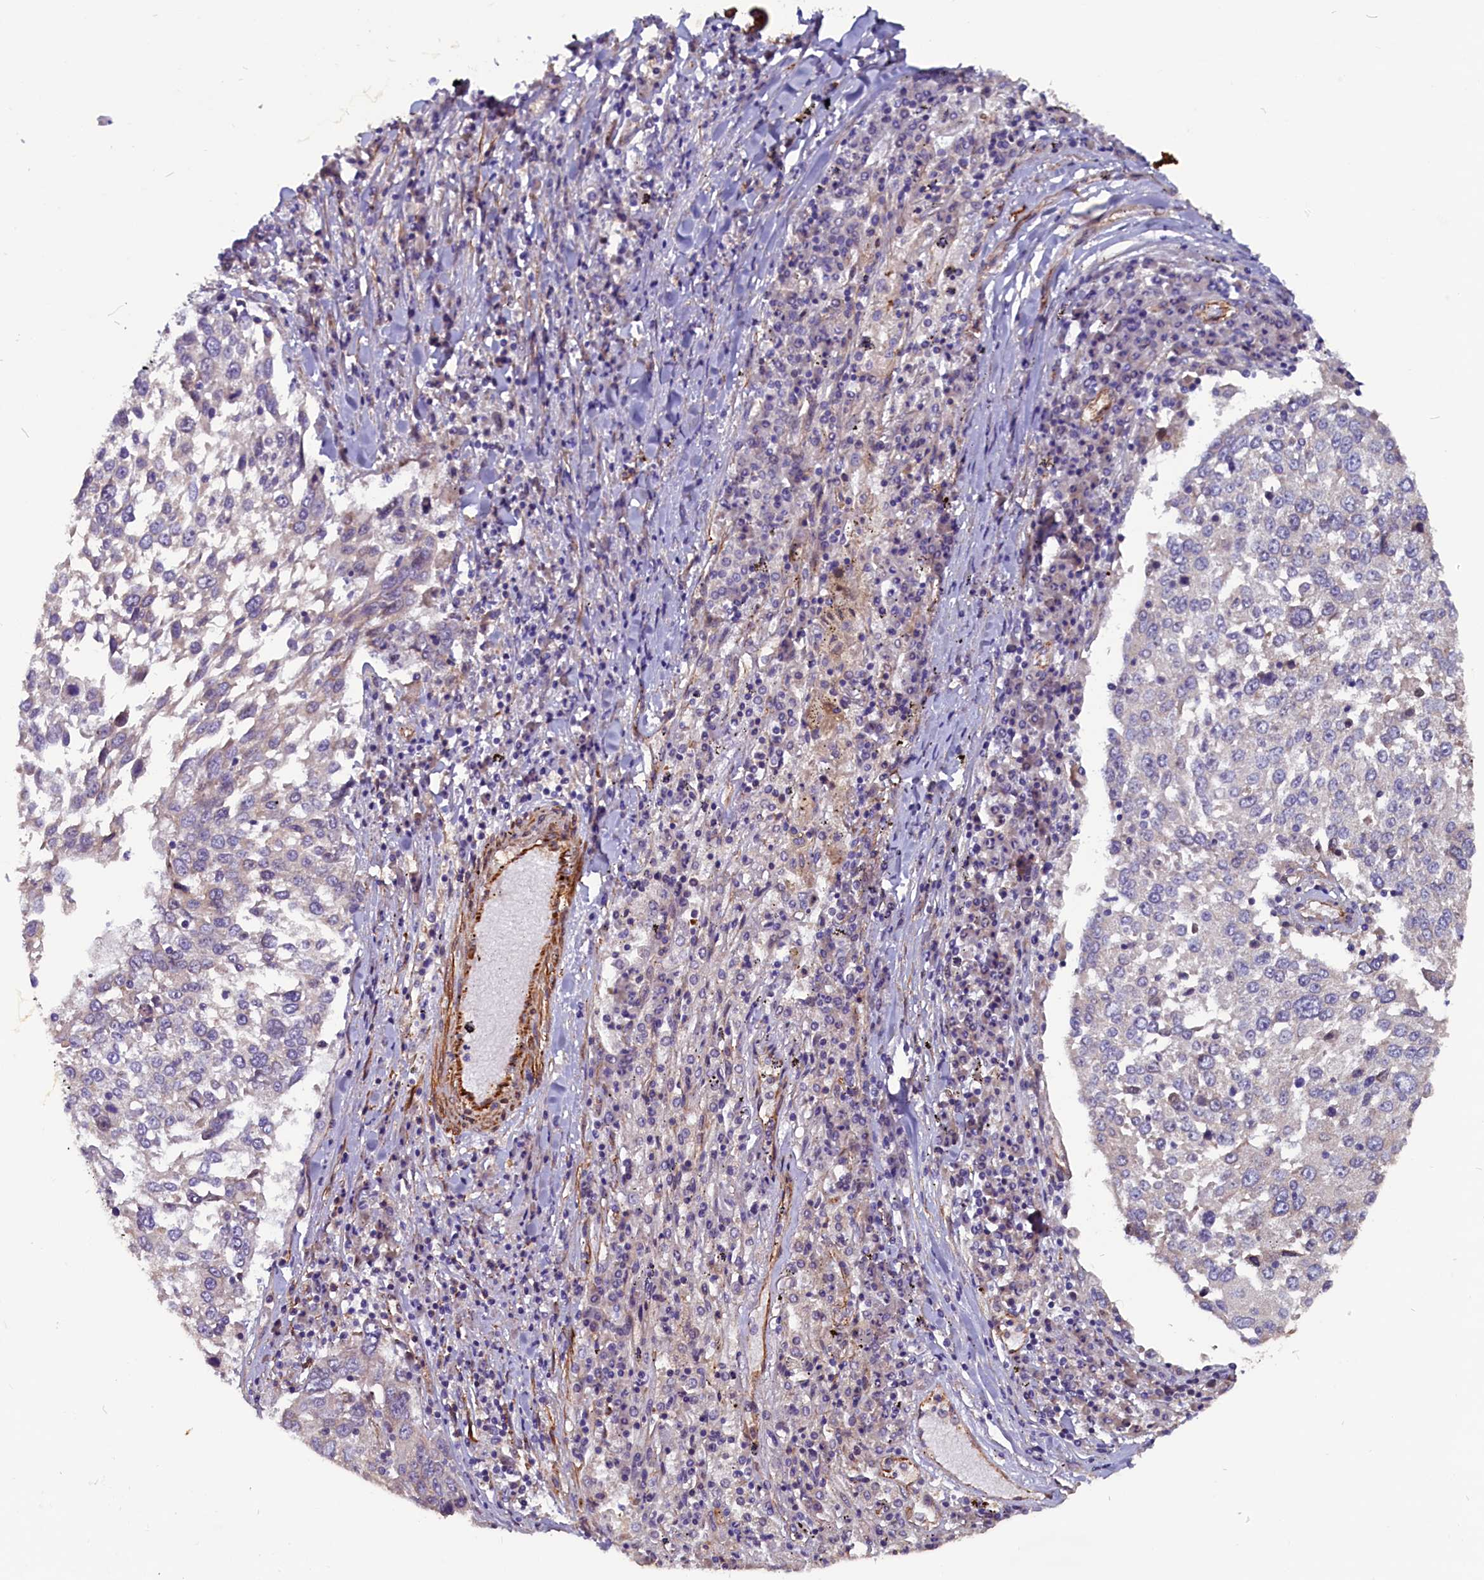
{"staining": {"intensity": "negative", "quantity": "none", "location": "none"}, "tissue": "lung cancer", "cell_type": "Tumor cells", "image_type": "cancer", "snomed": [{"axis": "morphology", "description": "Squamous cell carcinoma, NOS"}, {"axis": "topography", "description": "Lung"}], "caption": "An IHC photomicrograph of squamous cell carcinoma (lung) is shown. There is no staining in tumor cells of squamous cell carcinoma (lung). The staining is performed using DAB brown chromogen with nuclei counter-stained in using hematoxylin.", "gene": "ZNF749", "patient": {"sex": "male", "age": 65}}